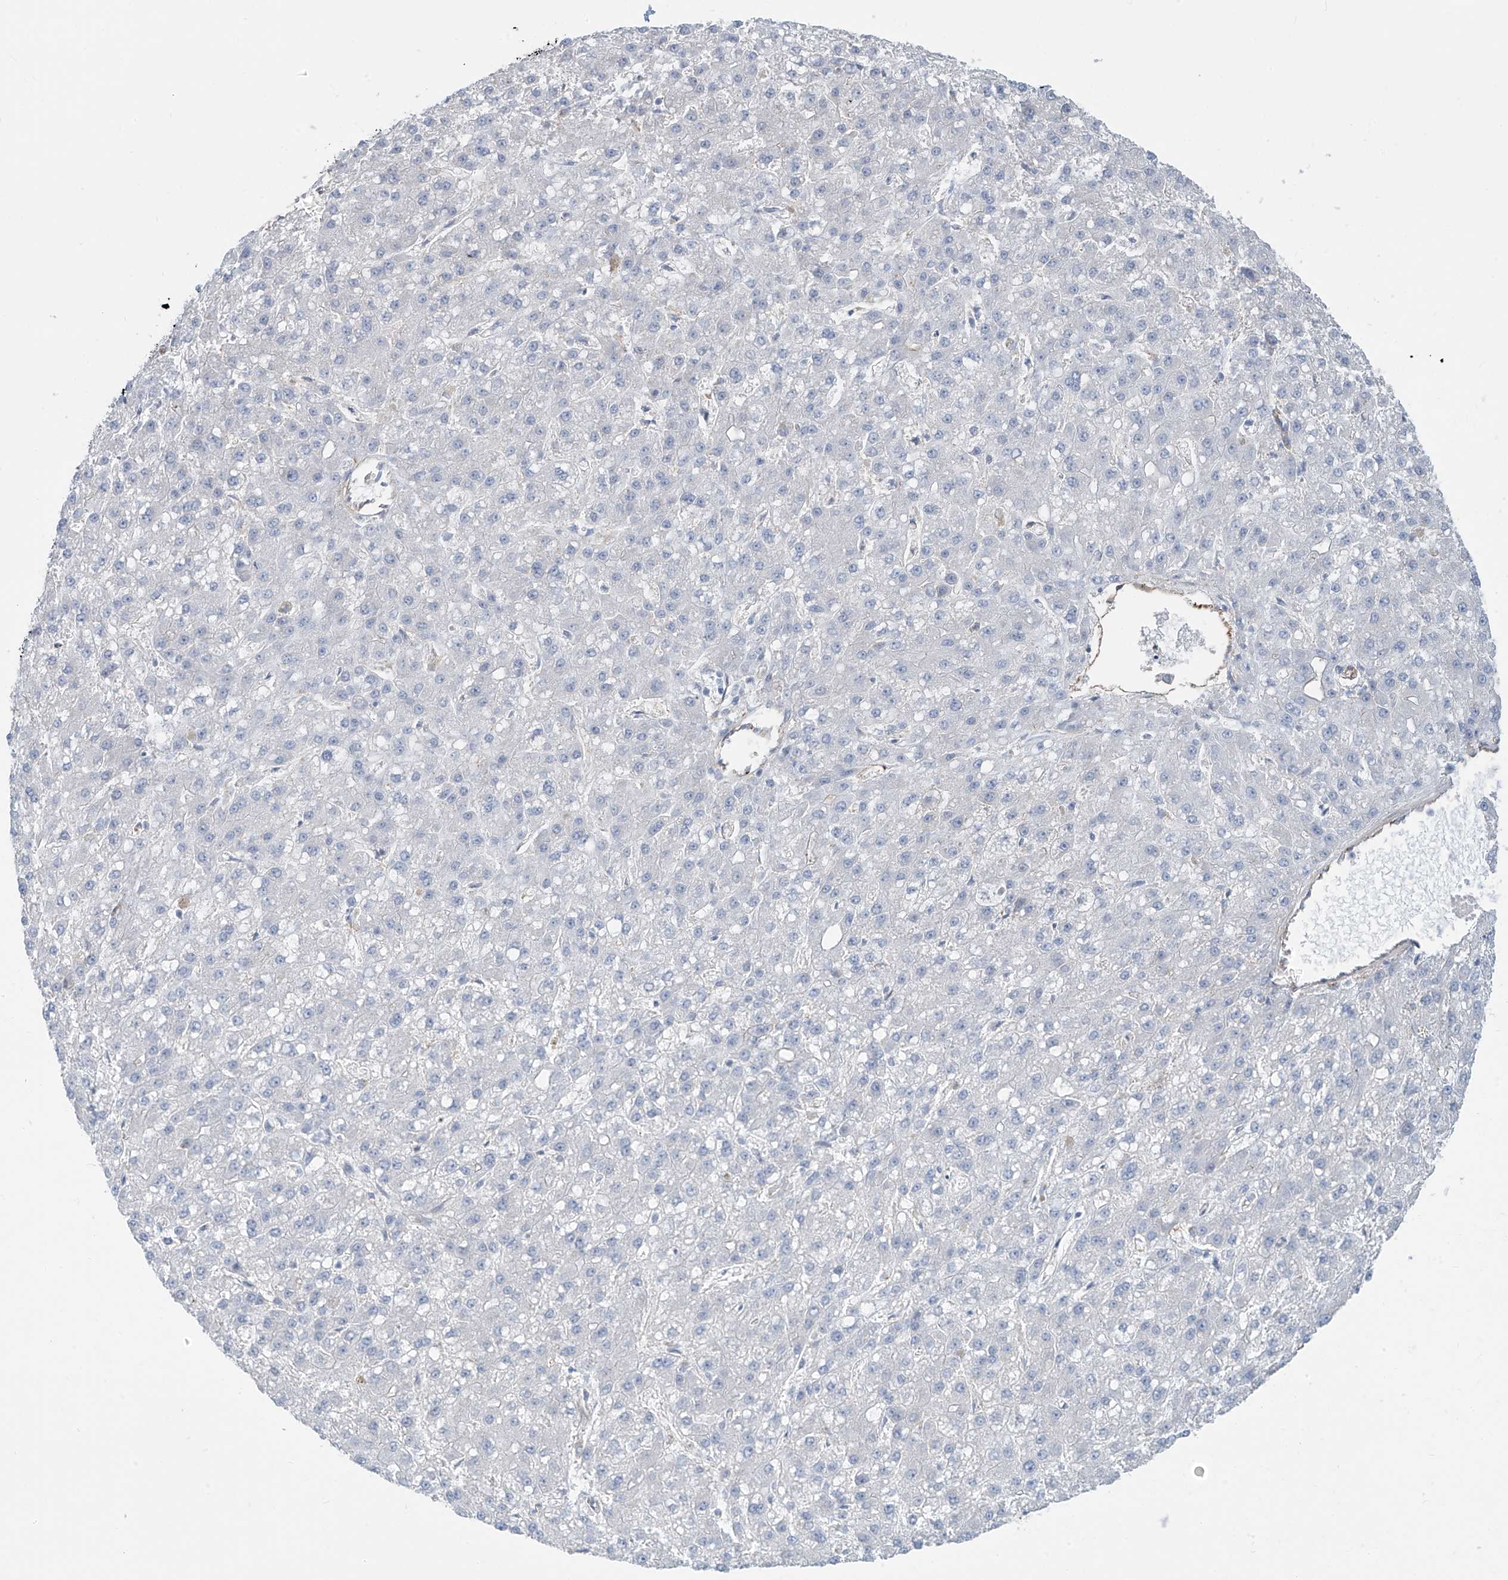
{"staining": {"intensity": "negative", "quantity": "none", "location": "none"}, "tissue": "liver cancer", "cell_type": "Tumor cells", "image_type": "cancer", "snomed": [{"axis": "morphology", "description": "Carcinoma, Hepatocellular, NOS"}, {"axis": "topography", "description": "Liver"}], "caption": "Micrograph shows no significant protein expression in tumor cells of hepatocellular carcinoma (liver). (Immunohistochemistry, brightfield microscopy, high magnification).", "gene": "ZNF846", "patient": {"sex": "male", "age": 67}}